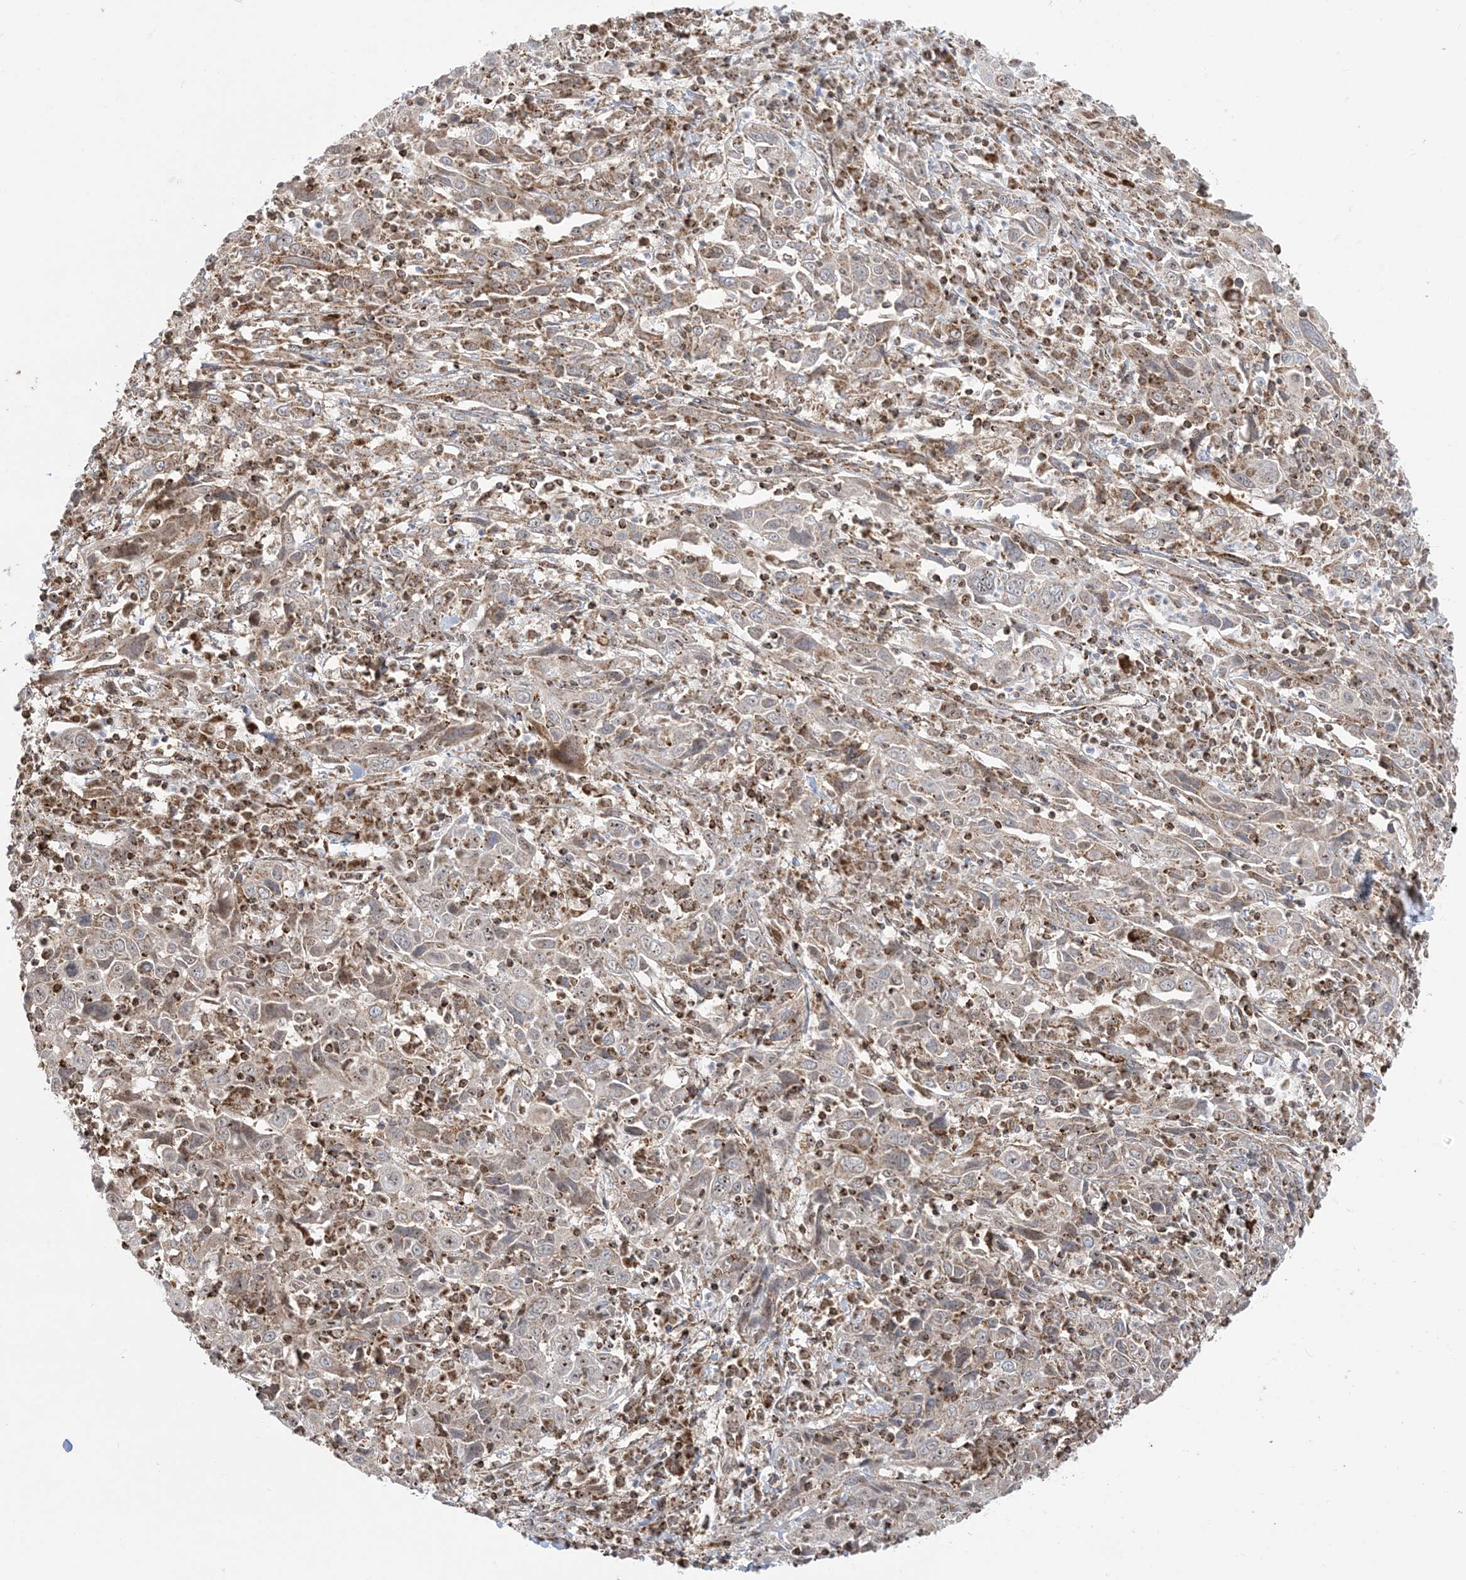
{"staining": {"intensity": "weak", "quantity": "25%-75%", "location": "cytoplasmic/membranous,nuclear"}, "tissue": "cervical cancer", "cell_type": "Tumor cells", "image_type": "cancer", "snomed": [{"axis": "morphology", "description": "Squamous cell carcinoma, NOS"}, {"axis": "topography", "description": "Cervix"}], "caption": "Weak cytoplasmic/membranous and nuclear positivity is present in about 25%-75% of tumor cells in squamous cell carcinoma (cervical).", "gene": "MAPKBP1", "patient": {"sex": "female", "age": 46}}